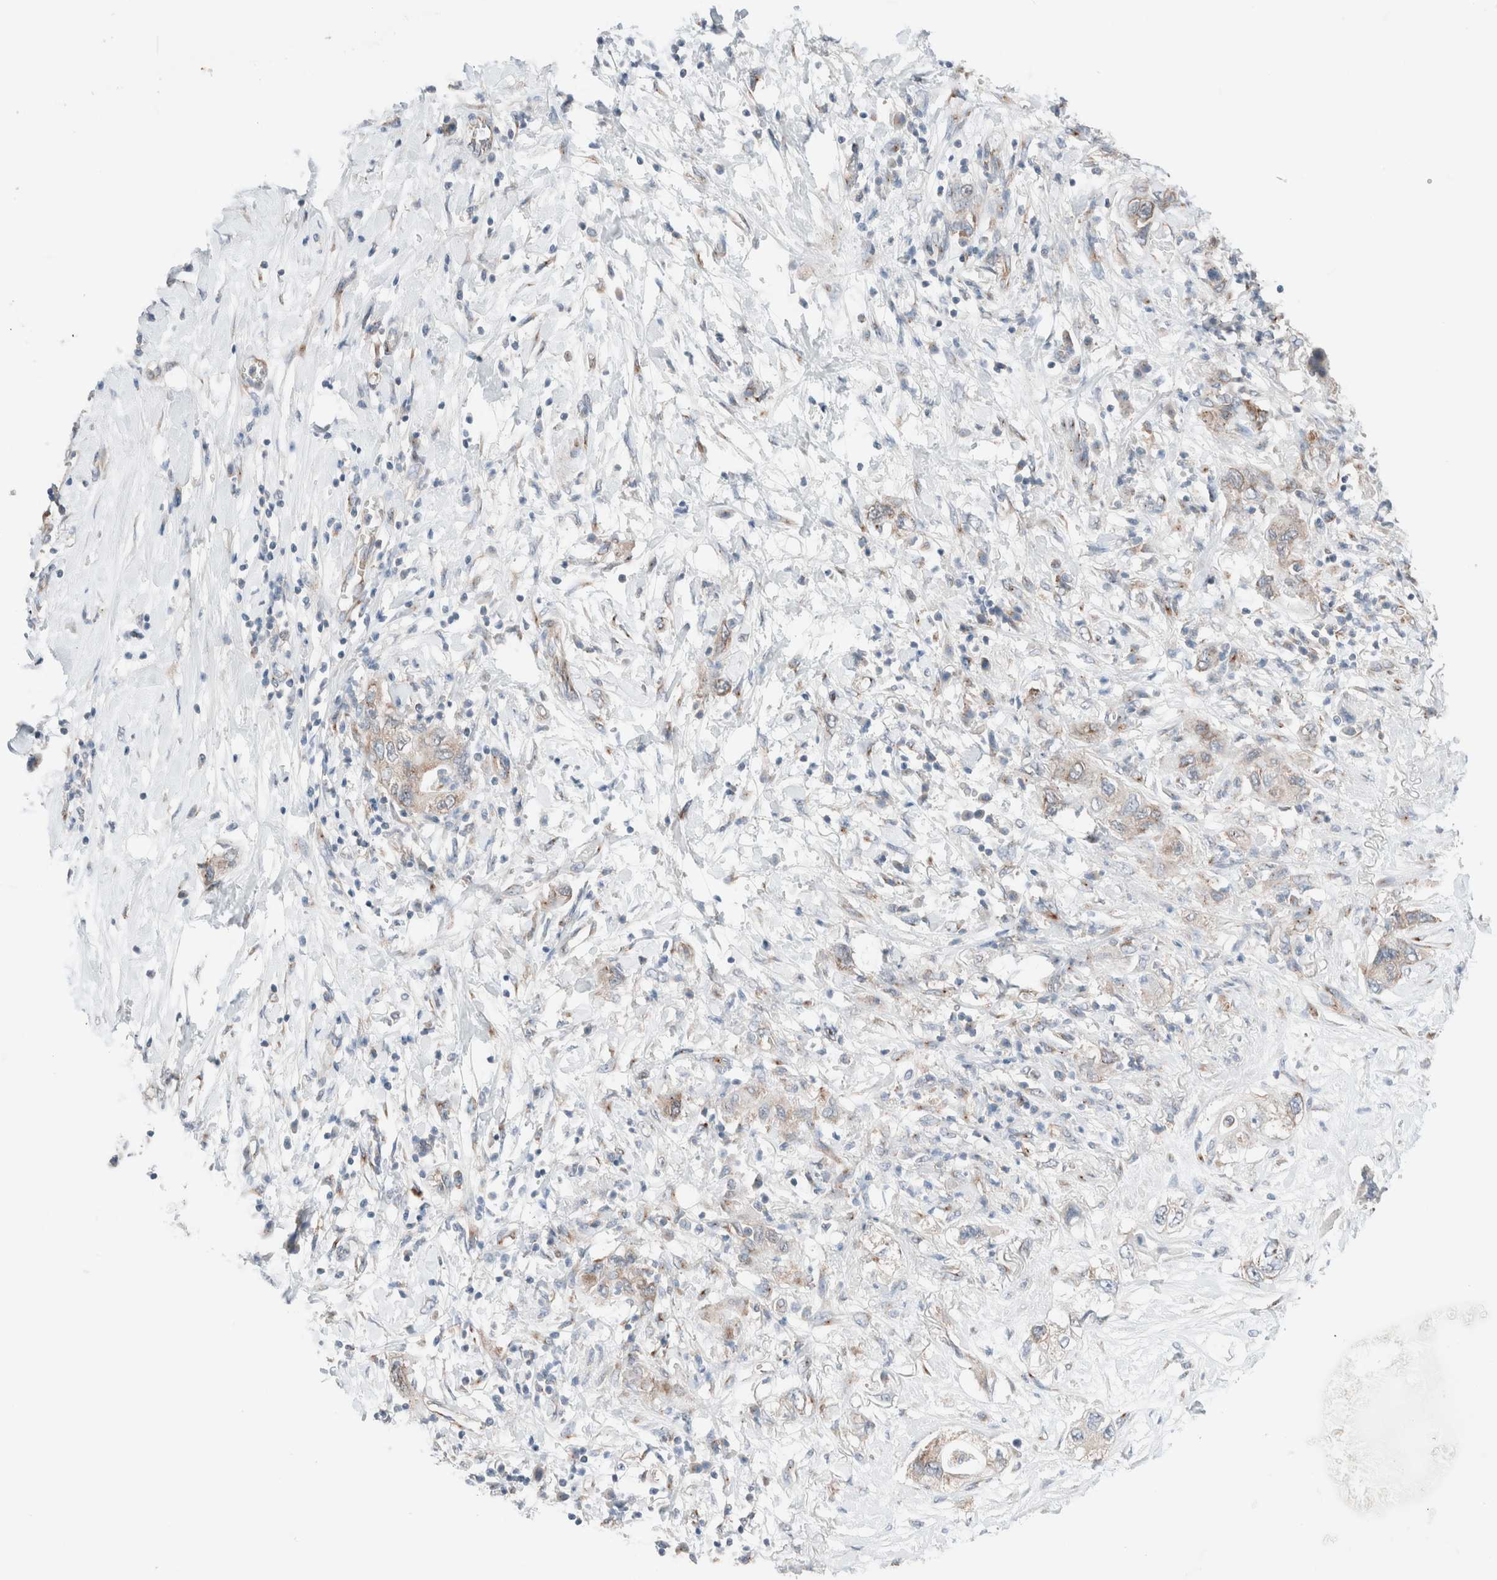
{"staining": {"intensity": "moderate", "quantity": "25%-75%", "location": "cytoplasmic/membranous"}, "tissue": "pancreatic cancer", "cell_type": "Tumor cells", "image_type": "cancer", "snomed": [{"axis": "morphology", "description": "Adenocarcinoma, NOS"}, {"axis": "topography", "description": "Pancreas"}], "caption": "Immunohistochemistry (IHC) staining of pancreatic cancer (adenocarcinoma), which reveals medium levels of moderate cytoplasmic/membranous expression in about 25%-75% of tumor cells indicating moderate cytoplasmic/membranous protein positivity. The staining was performed using DAB (brown) for protein detection and nuclei were counterstained in hematoxylin (blue).", "gene": "CASC3", "patient": {"sex": "female", "age": 73}}